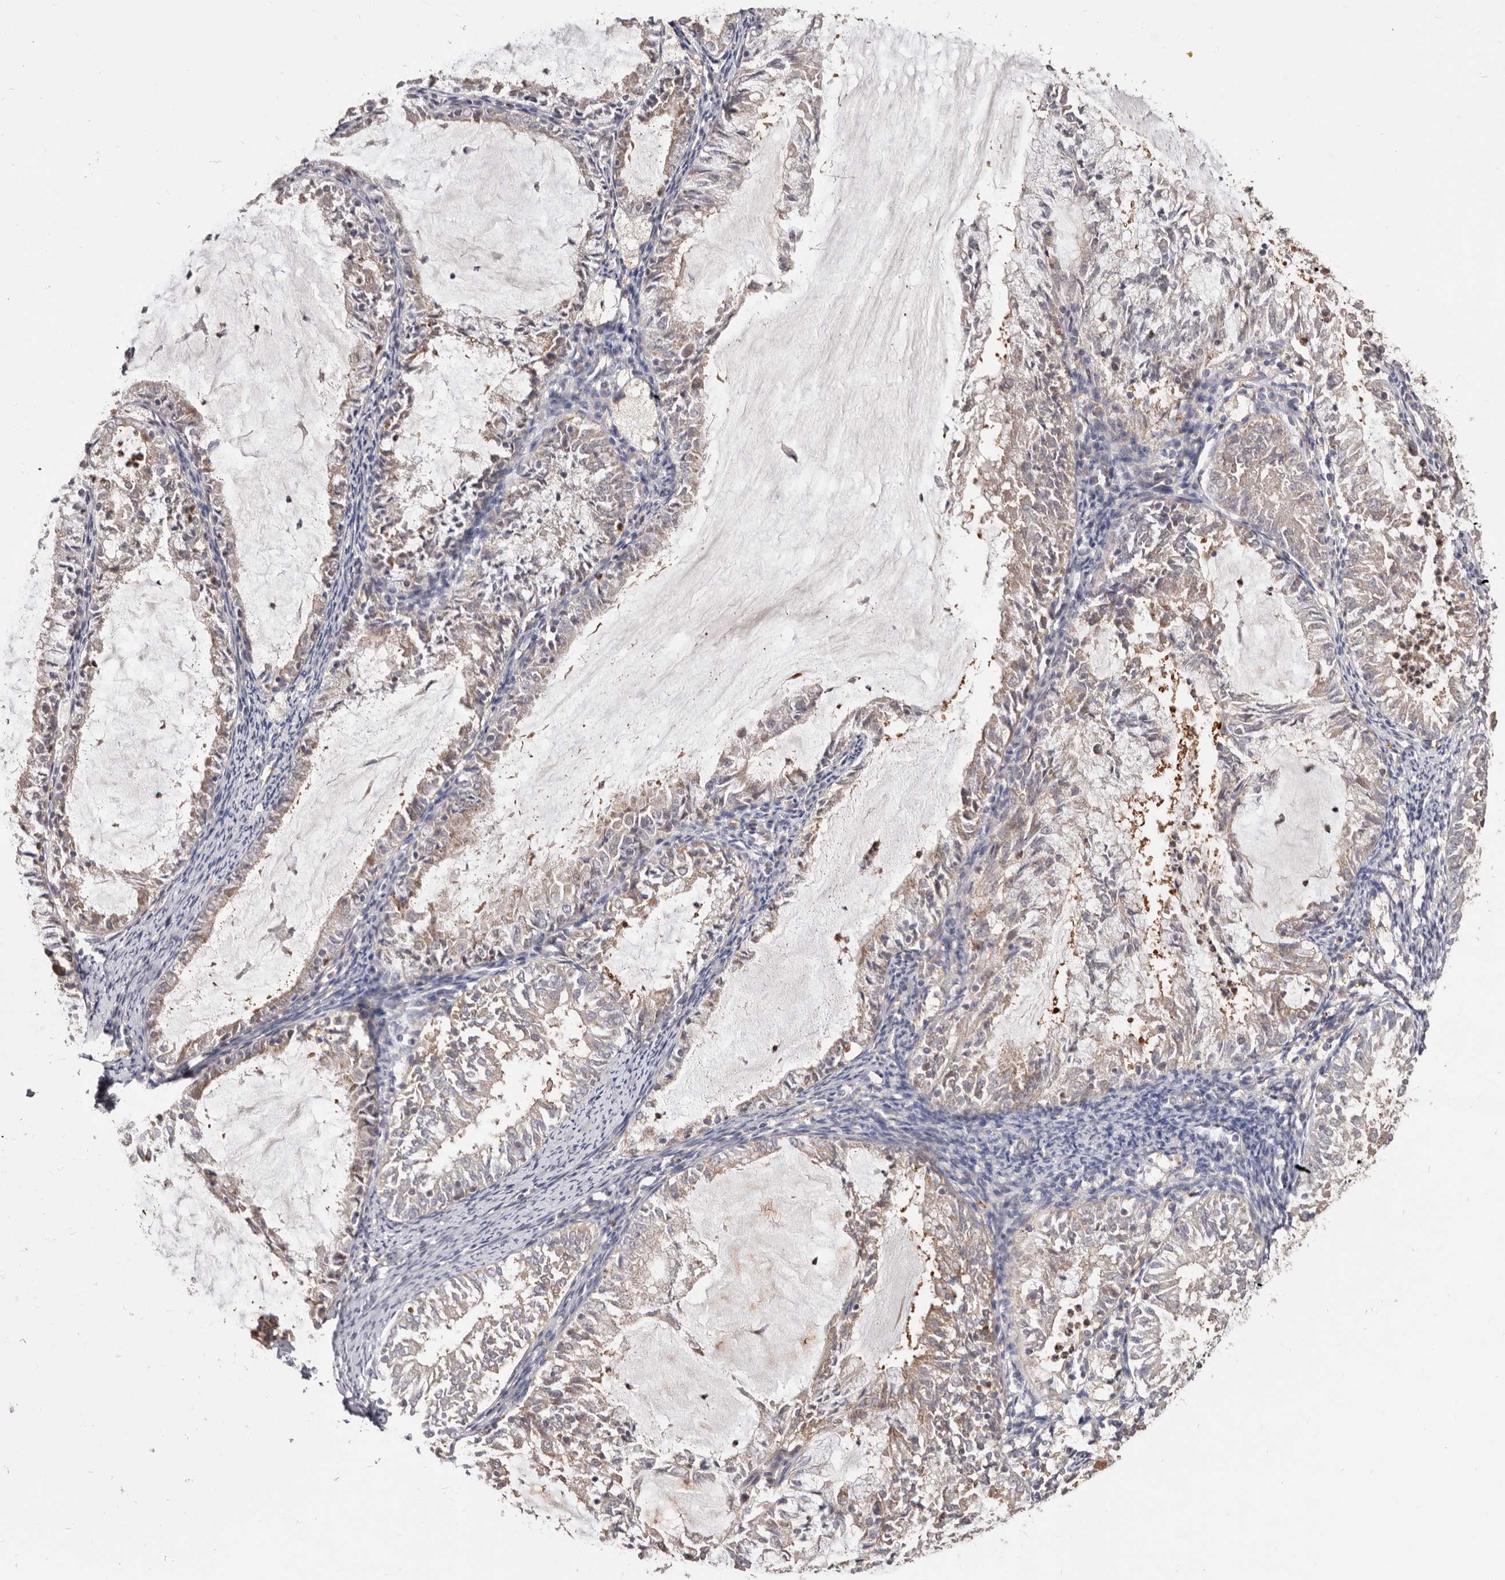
{"staining": {"intensity": "moderate", "quantity": "<25%", "location": "cytoplasmic/membranous"}, "tissue": "endometrial cancer", "cell_type": "Tumor cells", "image_type": "cancer", "snomed": [{"axis": "morphology", "description": "Adenocarcinoma, NOS"}, {"axis": "topography", "description": "Endometrium"}], "caption": "An immunohistochemistry (IHC) micrograph of neoplastic tissue is shown. Protein staining in brown labels moderate cytoplasmic/membranous positivity in endometrial adenocarcinoma within tumor cells. (IHC, brightfield microscopy, high magnification).", "gene": "TC2N", "patient": {"sex": "female", "age": 57}}